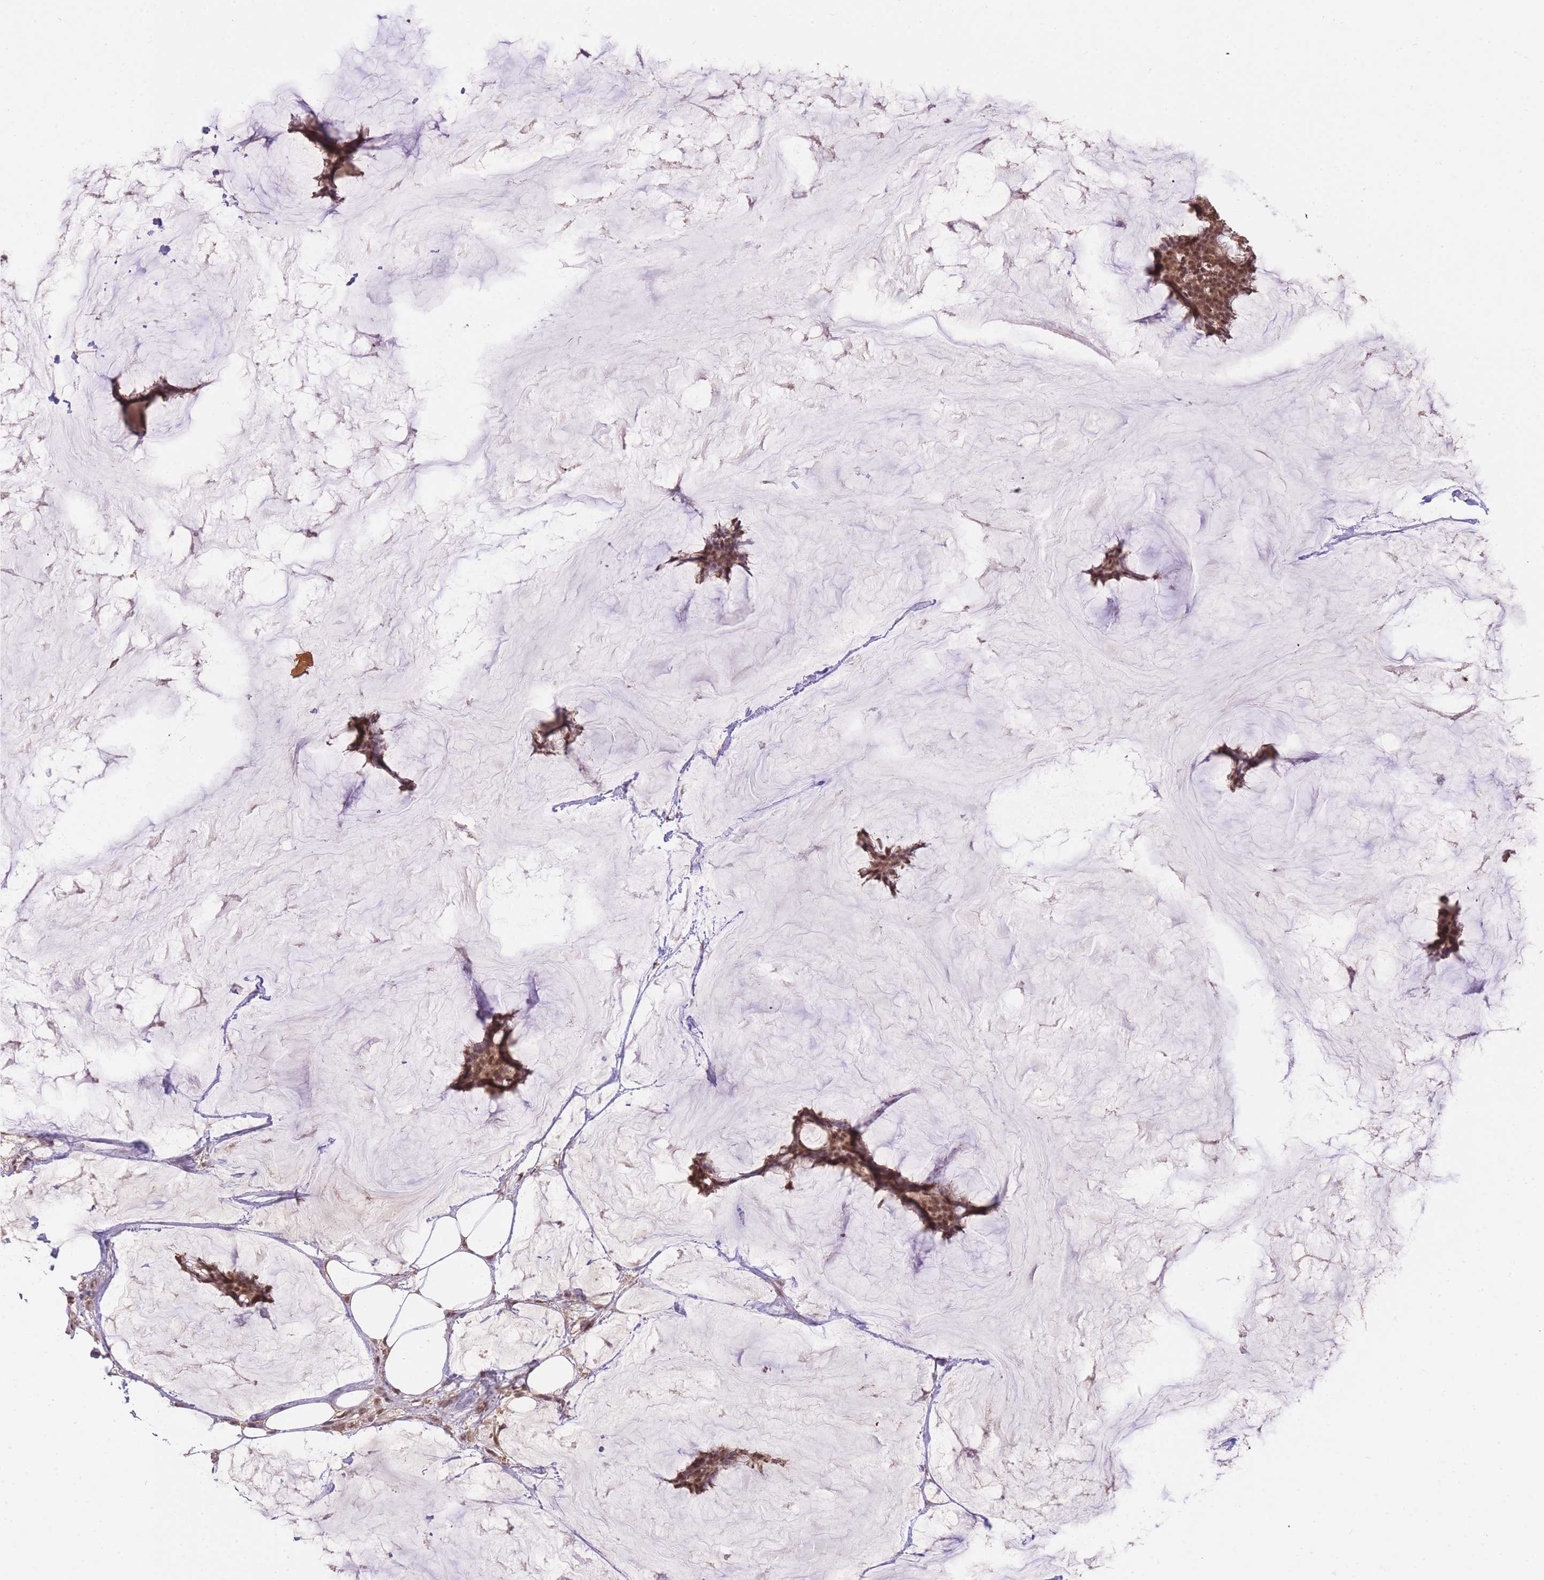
{"staining": {"intensity": "moderate", "quantity": ">75%", "location": "nuclear"}, "tissue": "breast cancer", "cell_type": "Tumor cells", "image_type": "cancer", "snomed": [{"axis": "morphology", "description": "Duct carcinoma"}, {"axis": "topography", "description": "Breast"}], "caption": "Moderate nuclear protein positivity is present in about >75% of tumor cells in breast intraductal carcinoma. The staining was performed using DAB (3,3'-diaminobenzidine), with brown indicating positive protein expression. Nuclei are stained blue with hematoxylin.", "gene": "UBXN7", "patient": {"sex": "female", "age": 93}}